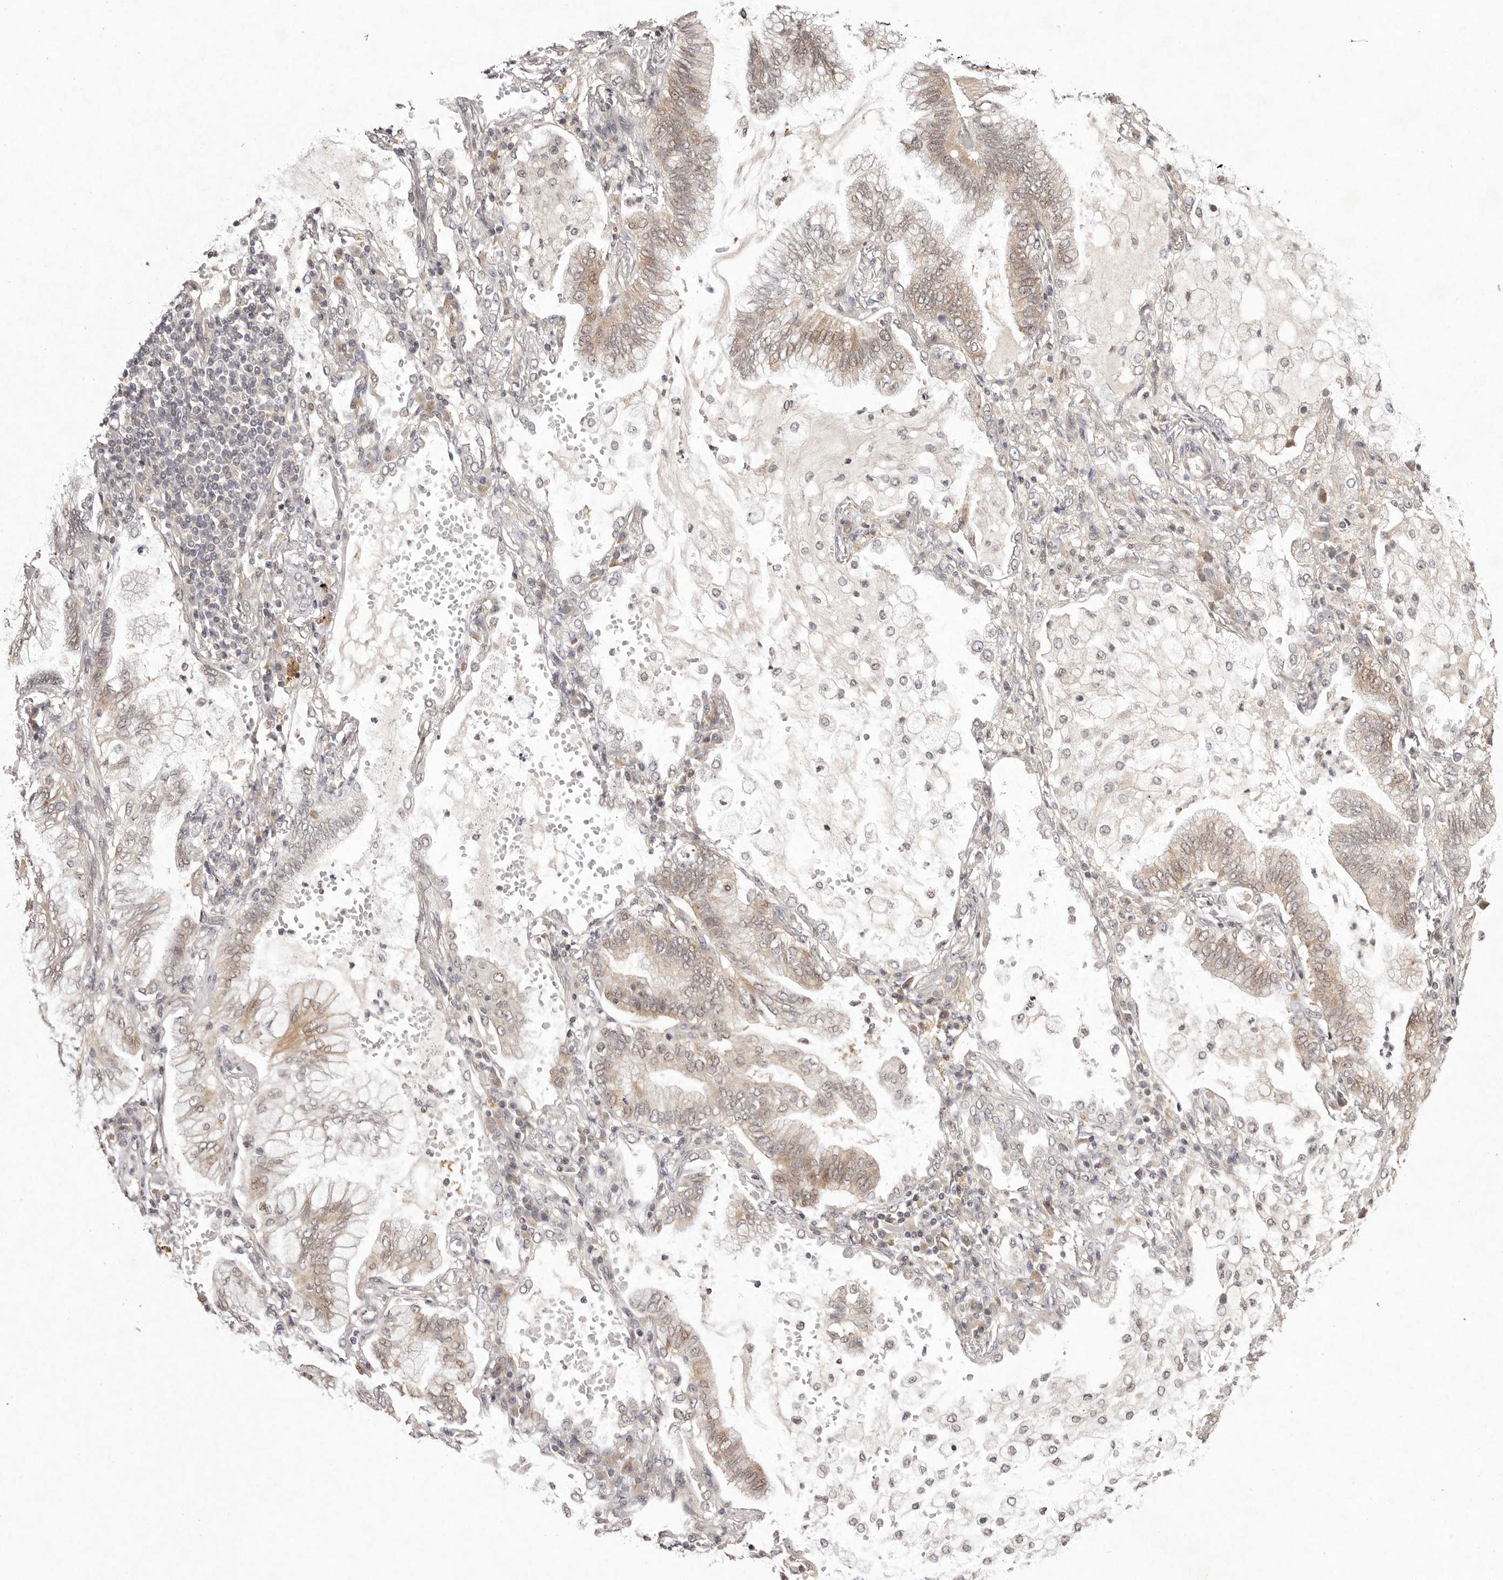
{"staining": {"intensity": "weak", "quantity": ">75%", "location": "cytoplasmic/membranous,nuclear"}, "tissue": "lung cancer", "cell_type": "Tumor cells", "image_type": "cancer", "snomed": [{"axis": "morphology", "description": "Adenocarcinoma, NOS"}, {"axis": "topography", "description": "Lung"}], "caption": "Immunohistochemistry staining of lung cancer, which exhibits low levels of weak cytoplasmic/membranous and nuclear positivity in approximately >75% of tumor cells indicating weak cytoplasmic/membranous and nuclear protein staining. The staining was performed using DAB (3,3'-diaminobenzidine) (brown) for protein detection and nuclei were counterstained in hematoxylin (blue).", "gene": "BUD31", "patient": {"sex": "female", "age": 70}}